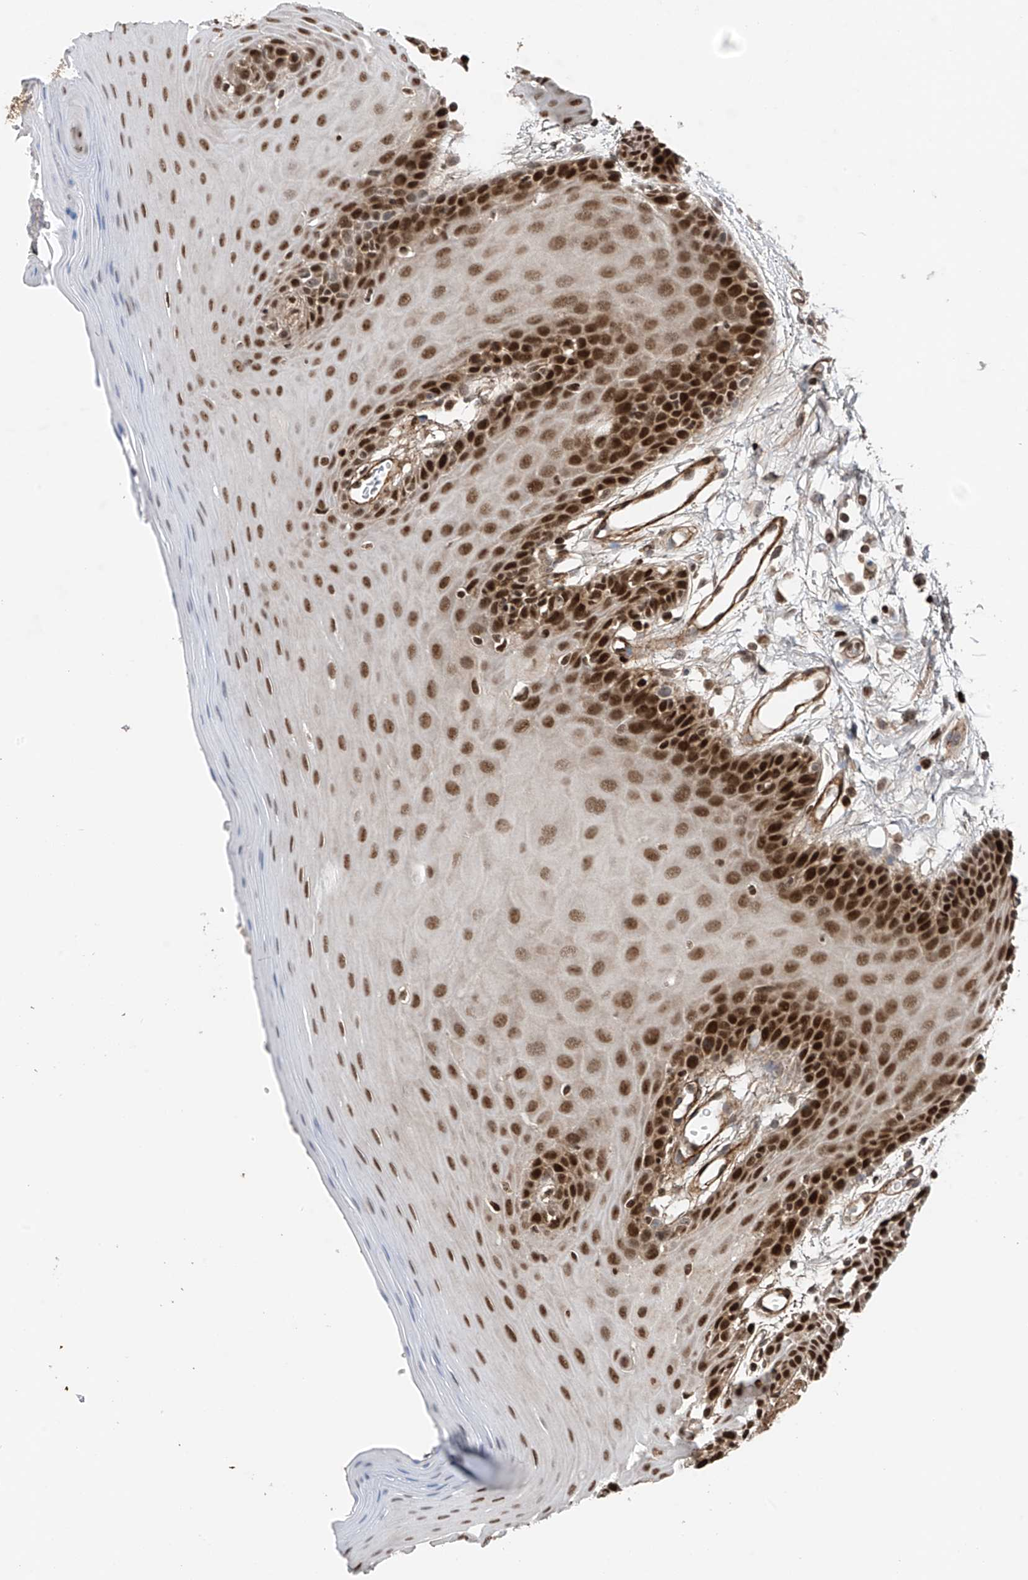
{"staining": {"intensity": "strong", "quantity": ">75%", "location": "nuclear"}, "tissue": "oral mucosa", "cell_type": "Squamous epithelial cells", "image_type": "normal", "snomed": [{"axis": "morphology", "description": "Normal tissue, NOS"}, {"axis": "morphology", "description": "Squamous cell carcinoma, NOS"}, {"axis": "topography", "description": "Skeletal muscle"}, {"axis": "topography", "description": "Oral tissue"}, {"axis": "topography", "description": "Salivary gland"}, {"axis": "topography", "description": "Head-Neck"}], "caption": "Squamous epithelial cells show high levels of strong nuclear expression in approximately >75% of cells in benign oral mucosa. Nuclei are stained in blue.", "gene": "DNAJC9", "patient": {"sex": "male", "age": 54}}